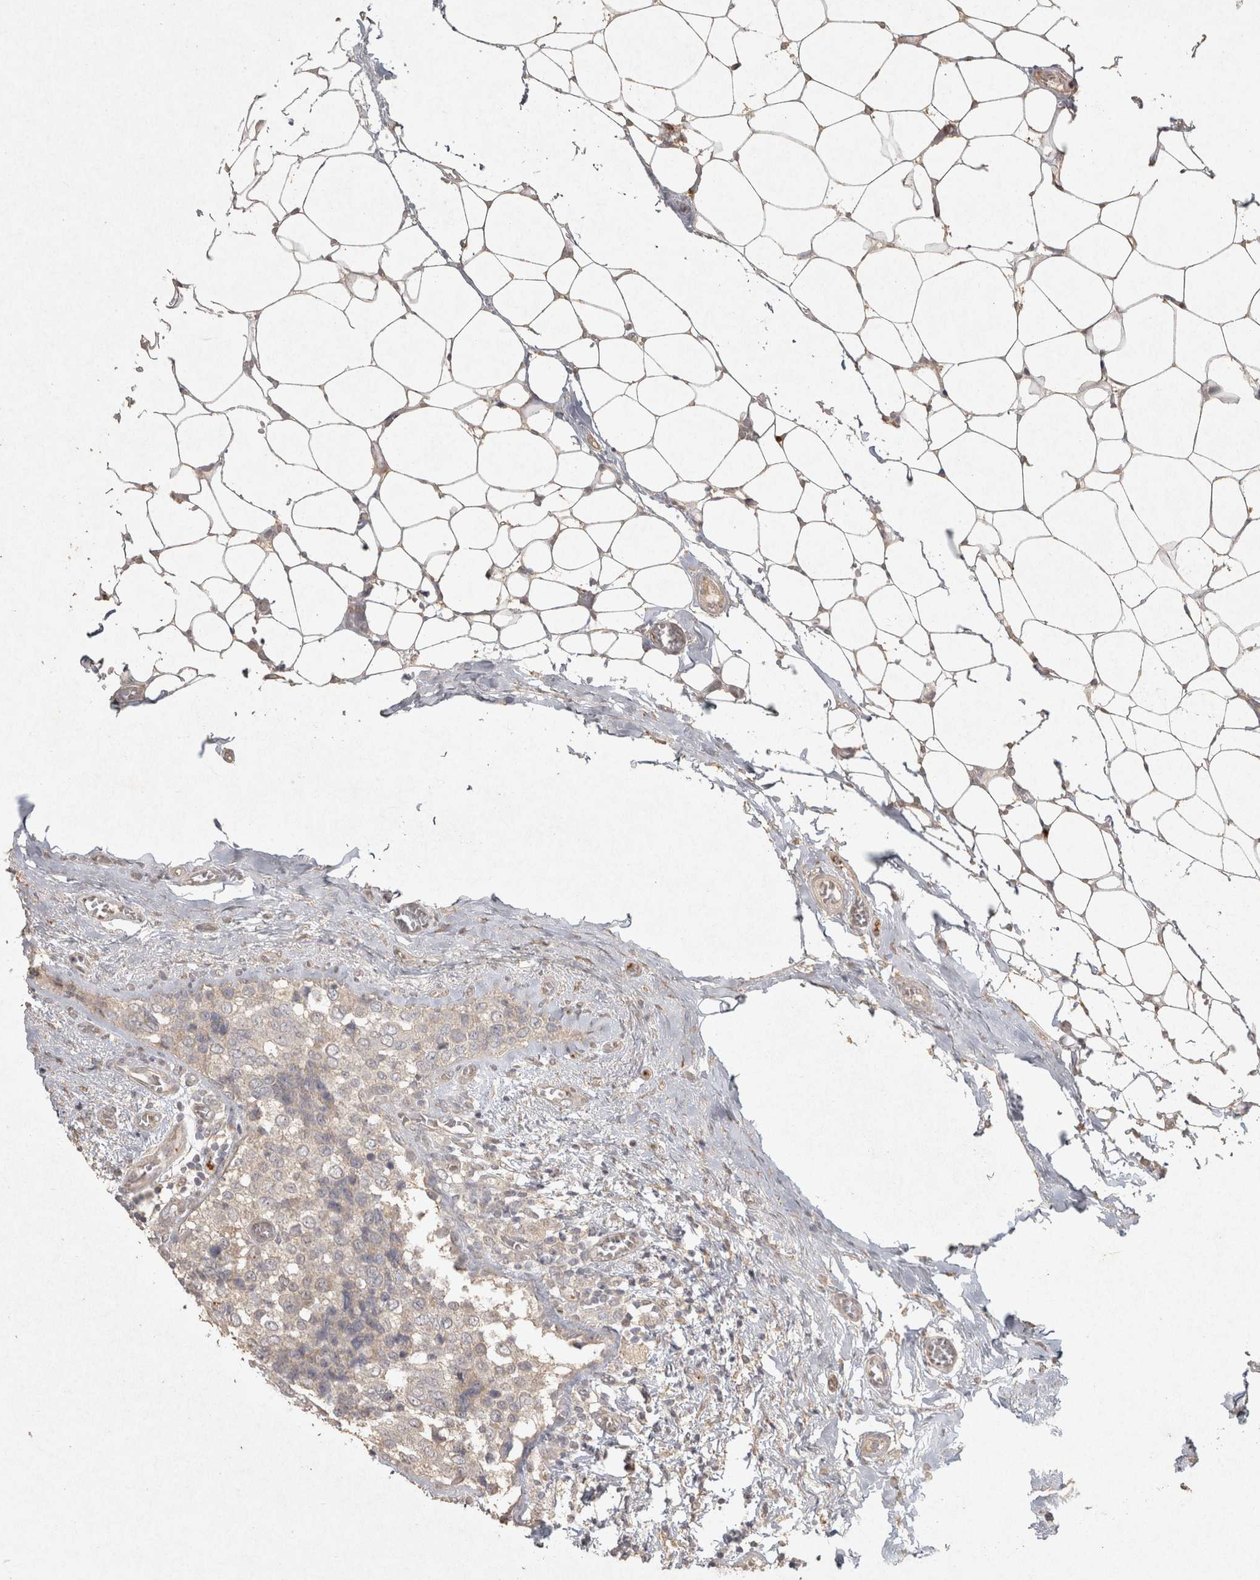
{"staining": {"intensity": "weak", "quantity": ">75%", "location": "cytoplasmic/membranous"}, "tissue": "breast cancer", "cell_type": "Tumor cells", "image_type": "cancer", "snomed": [{"axis": "morphology", "description": "Normal tissue, NOS"}, {"axis": "morphology", "description": "Duct carcinoma"}, {"axis": "topography", "description": "Breast"}], "caption": "High-power microscopy captured an immunohistochemistry micrograph of breast cancer (invasive ductal carcinoma), revealing weak cytoplasmic/membranous staining in about >75% of tumor cells.", "gene": "OSTN", "patient": {"sex": "female", "age": 43}}